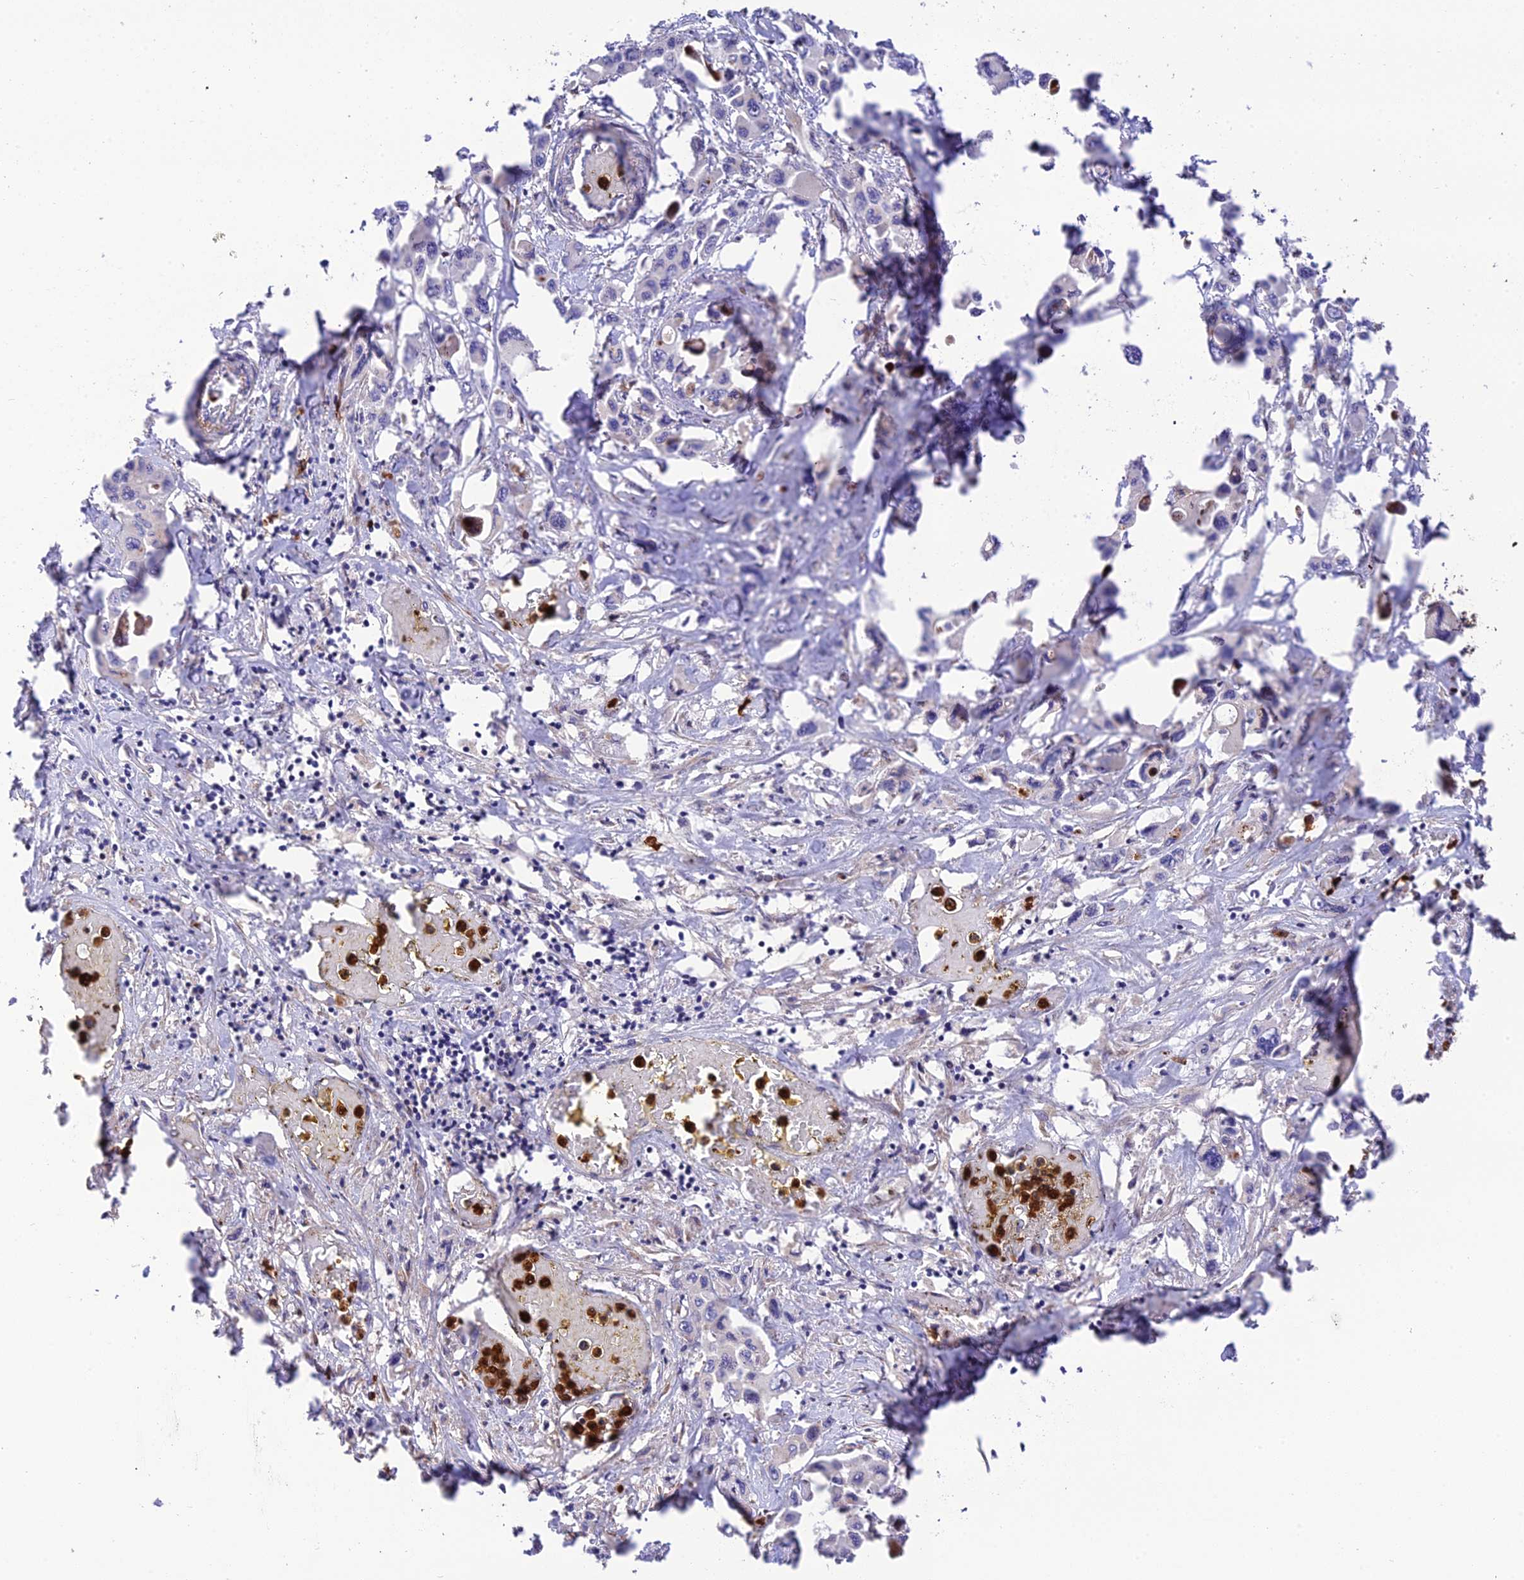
{"staining": {"intensity": "negative", "quantity": "none", "location": "none"}, "tissue": "pancreatic cancer", "cell_type": "Tumor cells", "image_type": "cancer", "snomed": [{"axis": "morphology", "description": "Adenocarcinoma, NOS"}, {"axis": "topography", "description": "Pancreas"}], "caption": "Immunohistochemistry of pancreatic cancer (adenocarcinoma) displays no staining in tumor cells.", "gene": "CPSF4L", "patient": {"sex": "male", "age": 92}}